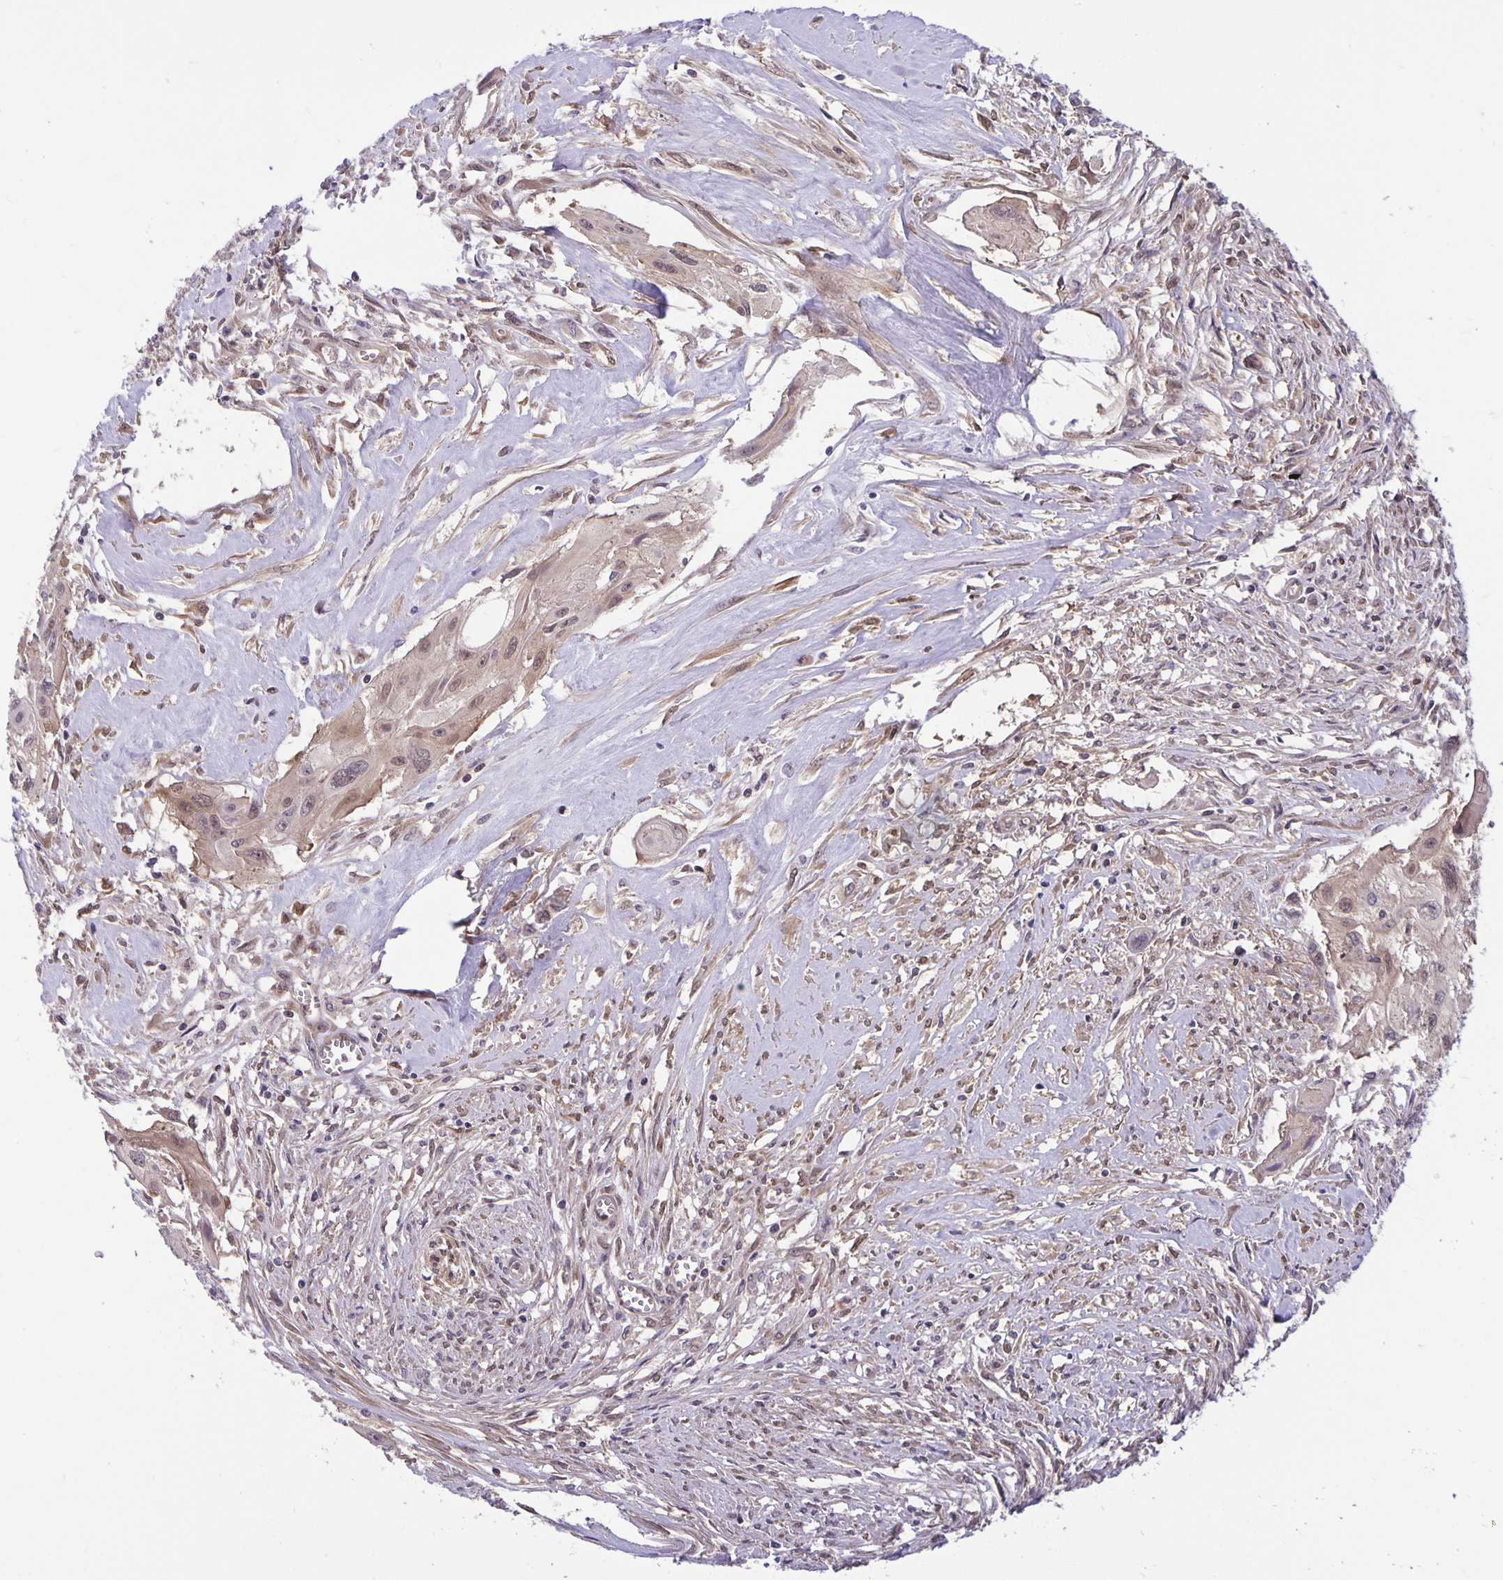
{"staining": {"intensity": "weak", "quantity": ">75%", "location": "cytoplasmic/membranous"}, "tissue": "cervical cancer", "cell_type": "Tumor cells", "image_type": "cancer", "snomed": [{"axis": "morphology", "description": "Squamous cell carcinoma, NOS"}, {"axis": "topography", "description": "Cervix"}], "caption": "IHC photomicrograph of neoplastic tissue: human cervical cancer stained using immunohistochemistry shows low levels of weak protein expression localized specifically in the cytoplasmic/membranous of tumor cells, appearing as a cytoplasmic/membranous brown color.", "gene": "TAX1BP3", "patient": {"sex": "female", "age": 49}}